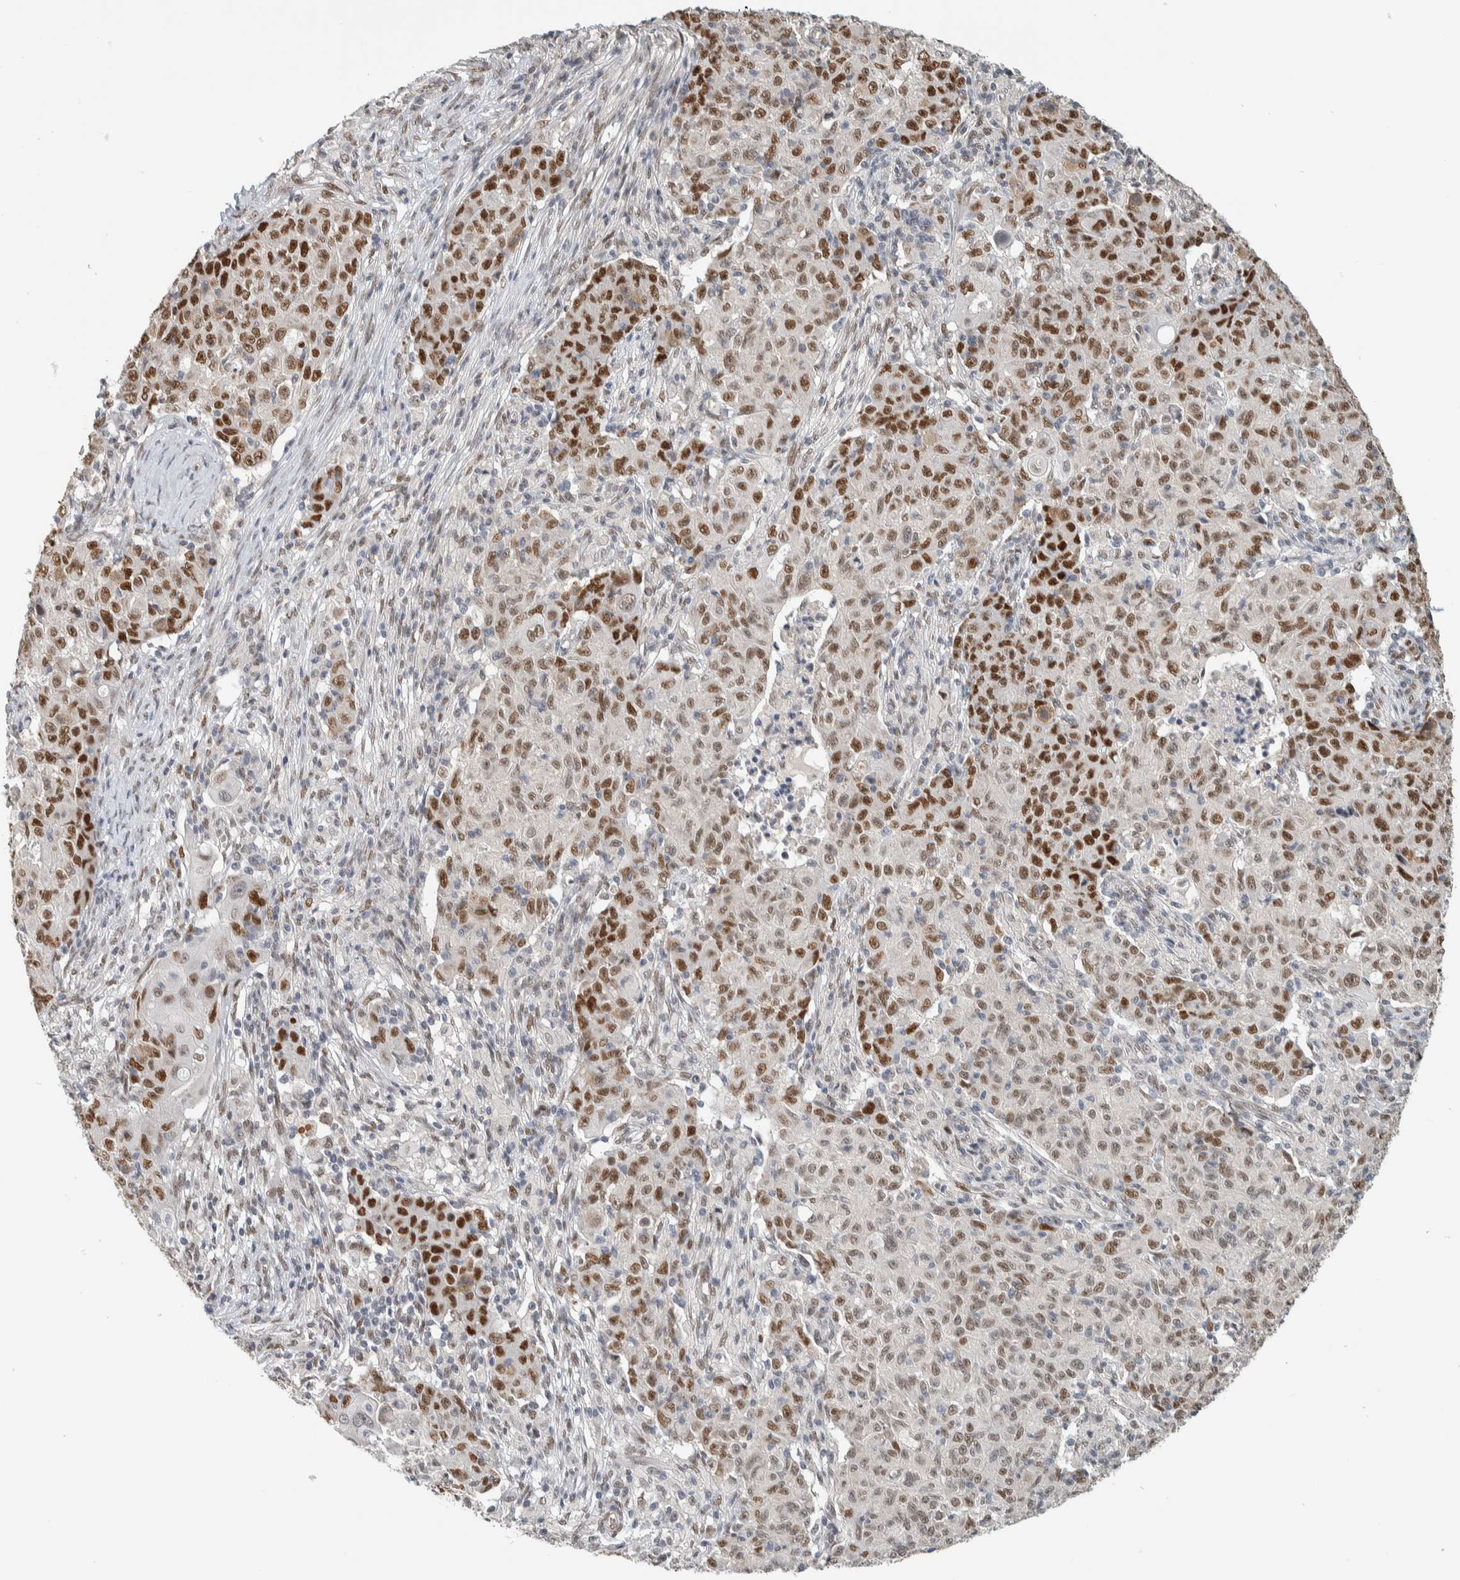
{"staining": {"intensity": "moderate", "quantity": ">75%", "location": "nuclear"}, "tissue": "ovarian cancer", "cell_type": "Tumor cells", "image_type": "cancer", "snomed": [{"axis": "morphology", "description": "Carcinoma, endometroid"}, {"axis": "topography", "description": "Ovary"}], "caption": "Immunohistochemical staining of human ovarian cancer (endometroid carcinoma) exhibits moderate nuclear protein staining in about >75% of tumor cells. (DAB (3,3'-diaminobenzidine) IHC, brown staining for protein, blue staining for nuclei).", "gene": "PUS7", "patient": {"sex": "female", "age": 42}}